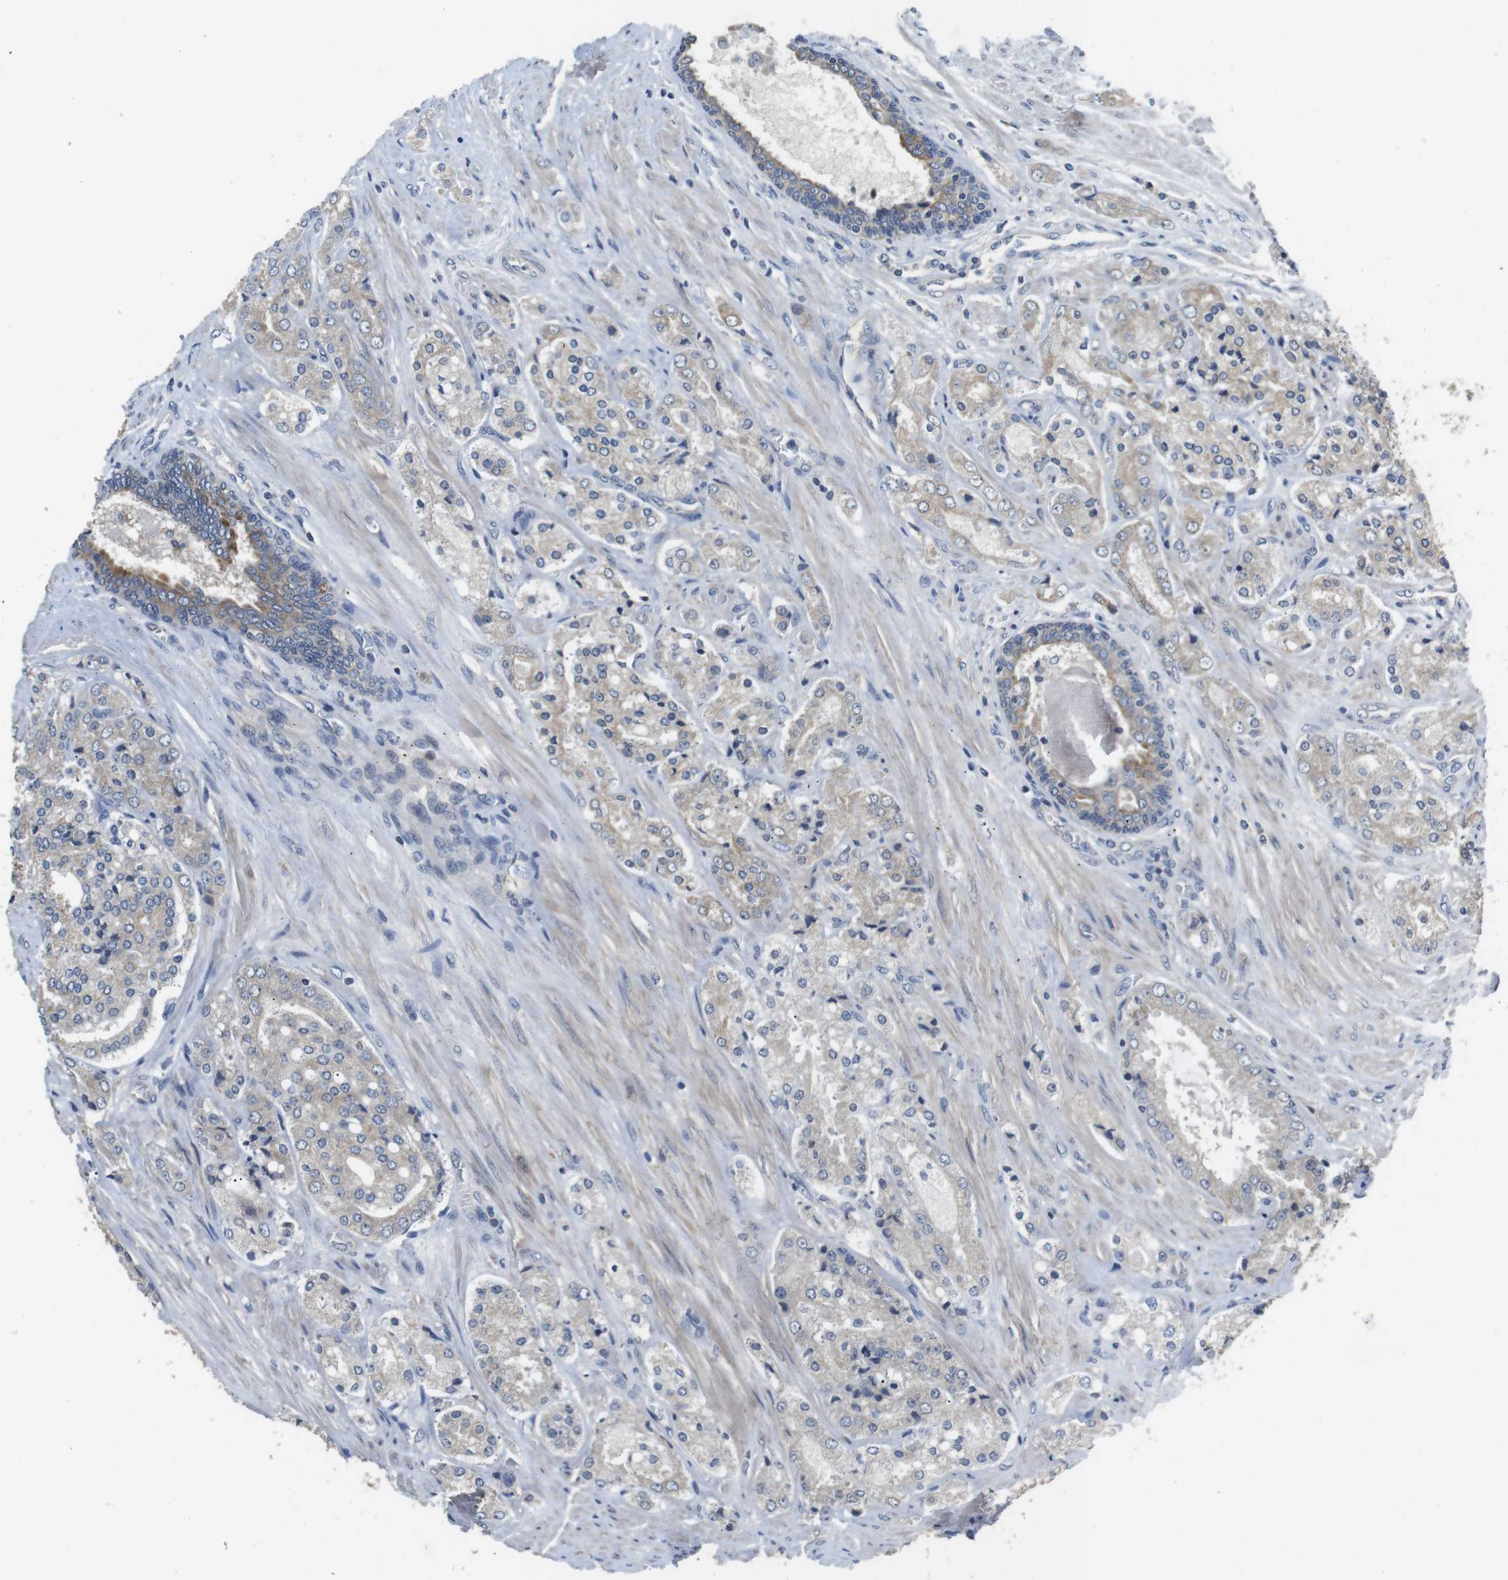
{"staining": {"intensity": "negative", "quantity": "none", "location": "none"}, "tissue": "prostate cancer", "cell_type": "Tumor cells", "image_type": "cancer", "snomed": [{"axis": "morphology", "description": "Adenocarcinoma, High grade"}, {"axis": "topography", "description": "Prostate"}], "caption": "A micrograph of human adenocarcinoma (high-grade) (prostate) is negative for staining in tumor cells.", "gene": "ADGRL3", "patient": {"sex": "male", "age": 65}}